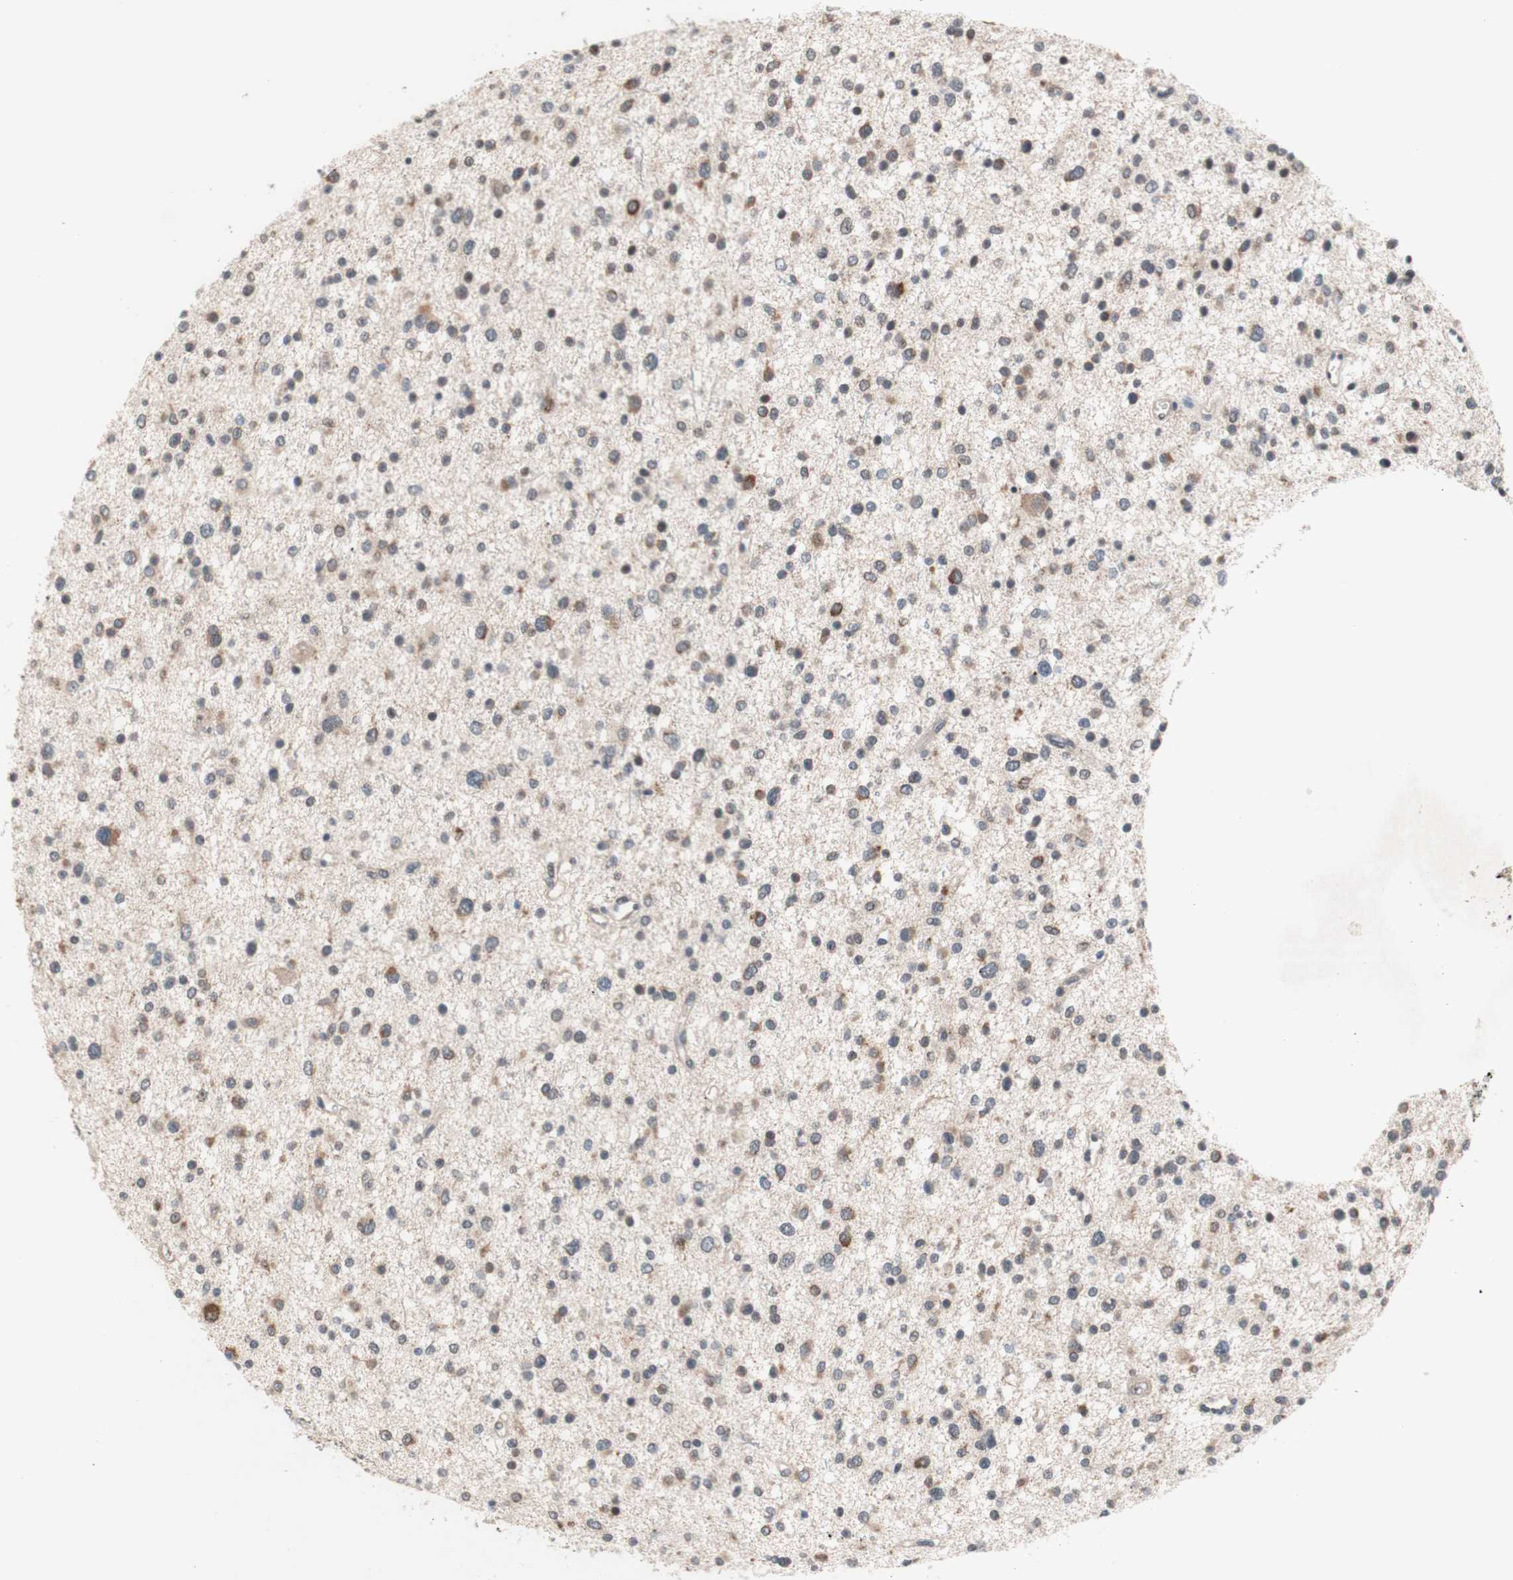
{"staining": {"intensity": "weak", "quantity": "<25%", "location": "cytoplasmic/membranous,nuclear"}, "tissue": "glioma", "cell_type": "Tumor cells", "image_type": "cancer", "snomed": [{"axis": "morphology", "description": "Glioma, malignant, Low grade"}, {"axis": "topography", "description": "Brain"}], "caption": "The immunohistochemistry (IHC) micrograph has no significant staining in tumor cells of glioma tissue.", "gene": "CD55", "patient": {"sex": "female", "age": 37}}